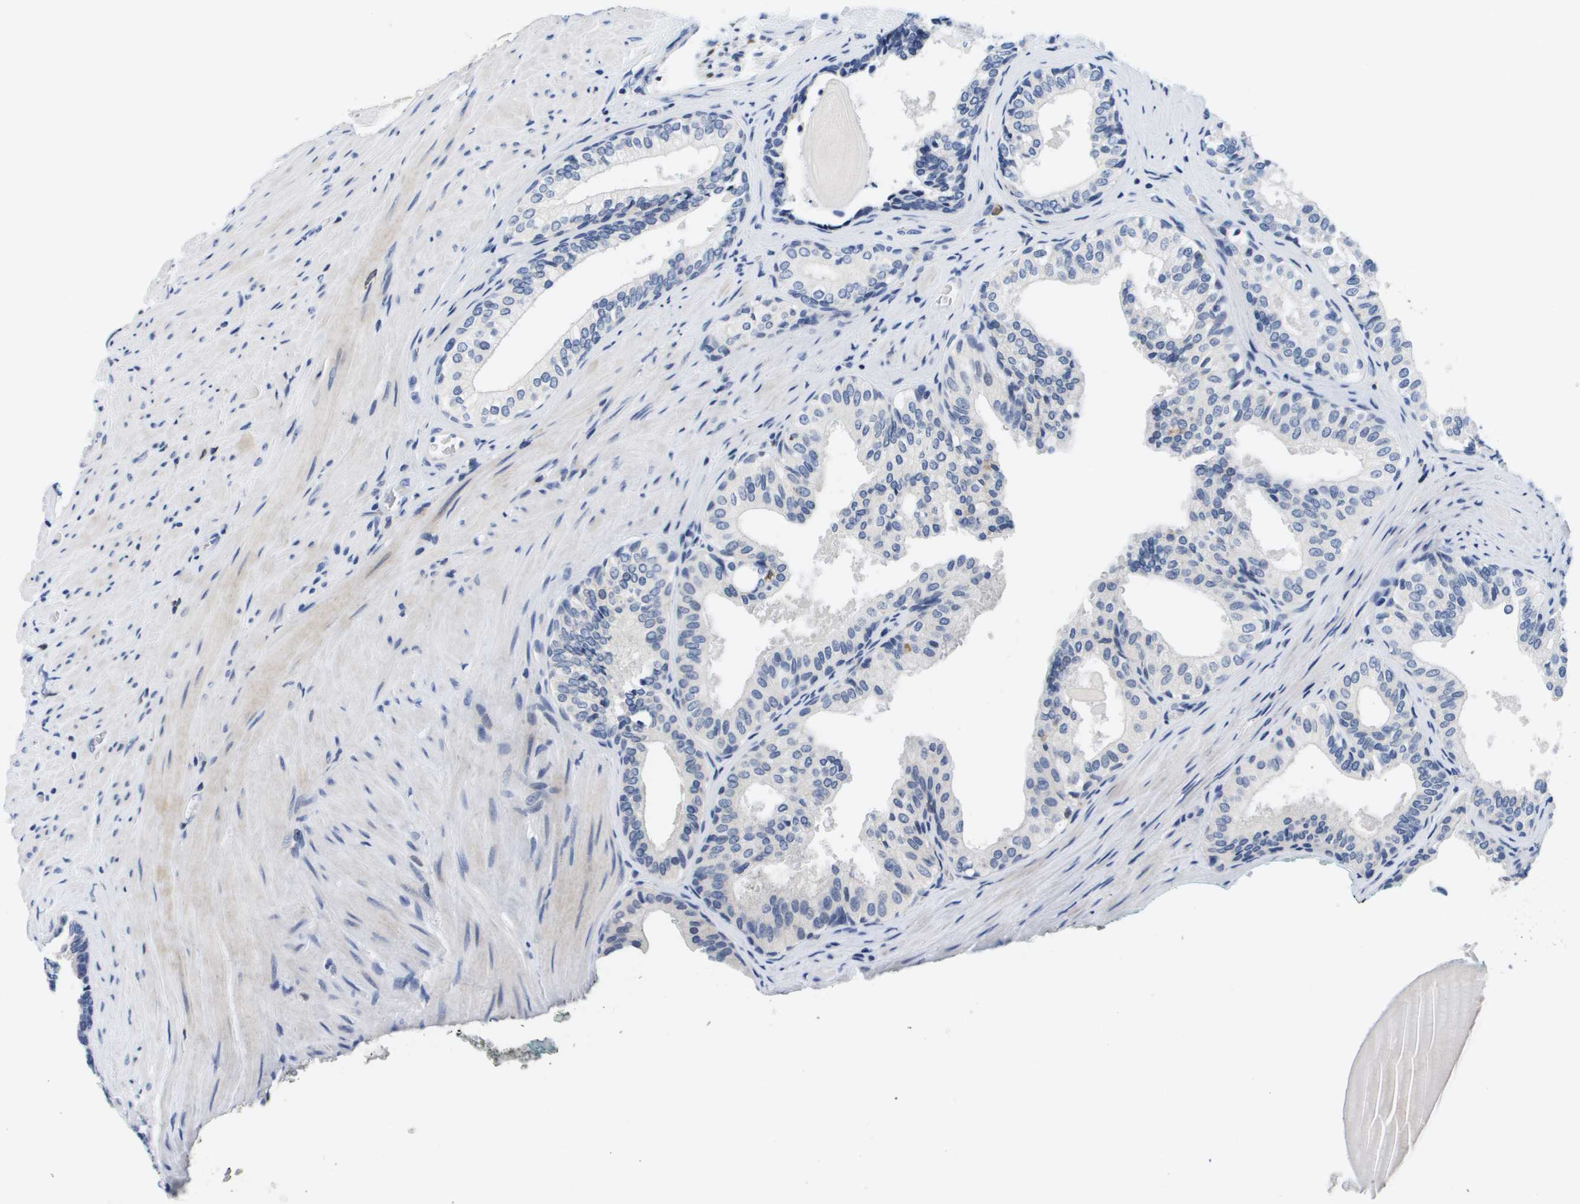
{"staining": {"intensity": "negative", "quantity": "none", "location": "none"}, "tissue": "prostate cancer", "cell_type": "Tumor cells", "image_type": "cancer", "snomed": [{"axis": "morphology", "description": "Adenocarcinoma, Low grade"}, {"axis": "topography", "description": "Prostate"}], "caption": "Immunohistochemistry (IHC) micrograph of neoplastic tissue: human prostate cancer (low-grade adenocarcinoma) stained with DAB reveals no significant protein positivity in tumor cells. The staining was performed using DAB to visualize the protein expression in brown, while the nuclei were stained in blue with hematoxylin (Magnification: 20x).", "gene": "HMOX1", "patient": {"sex": "male", "age": 60}}